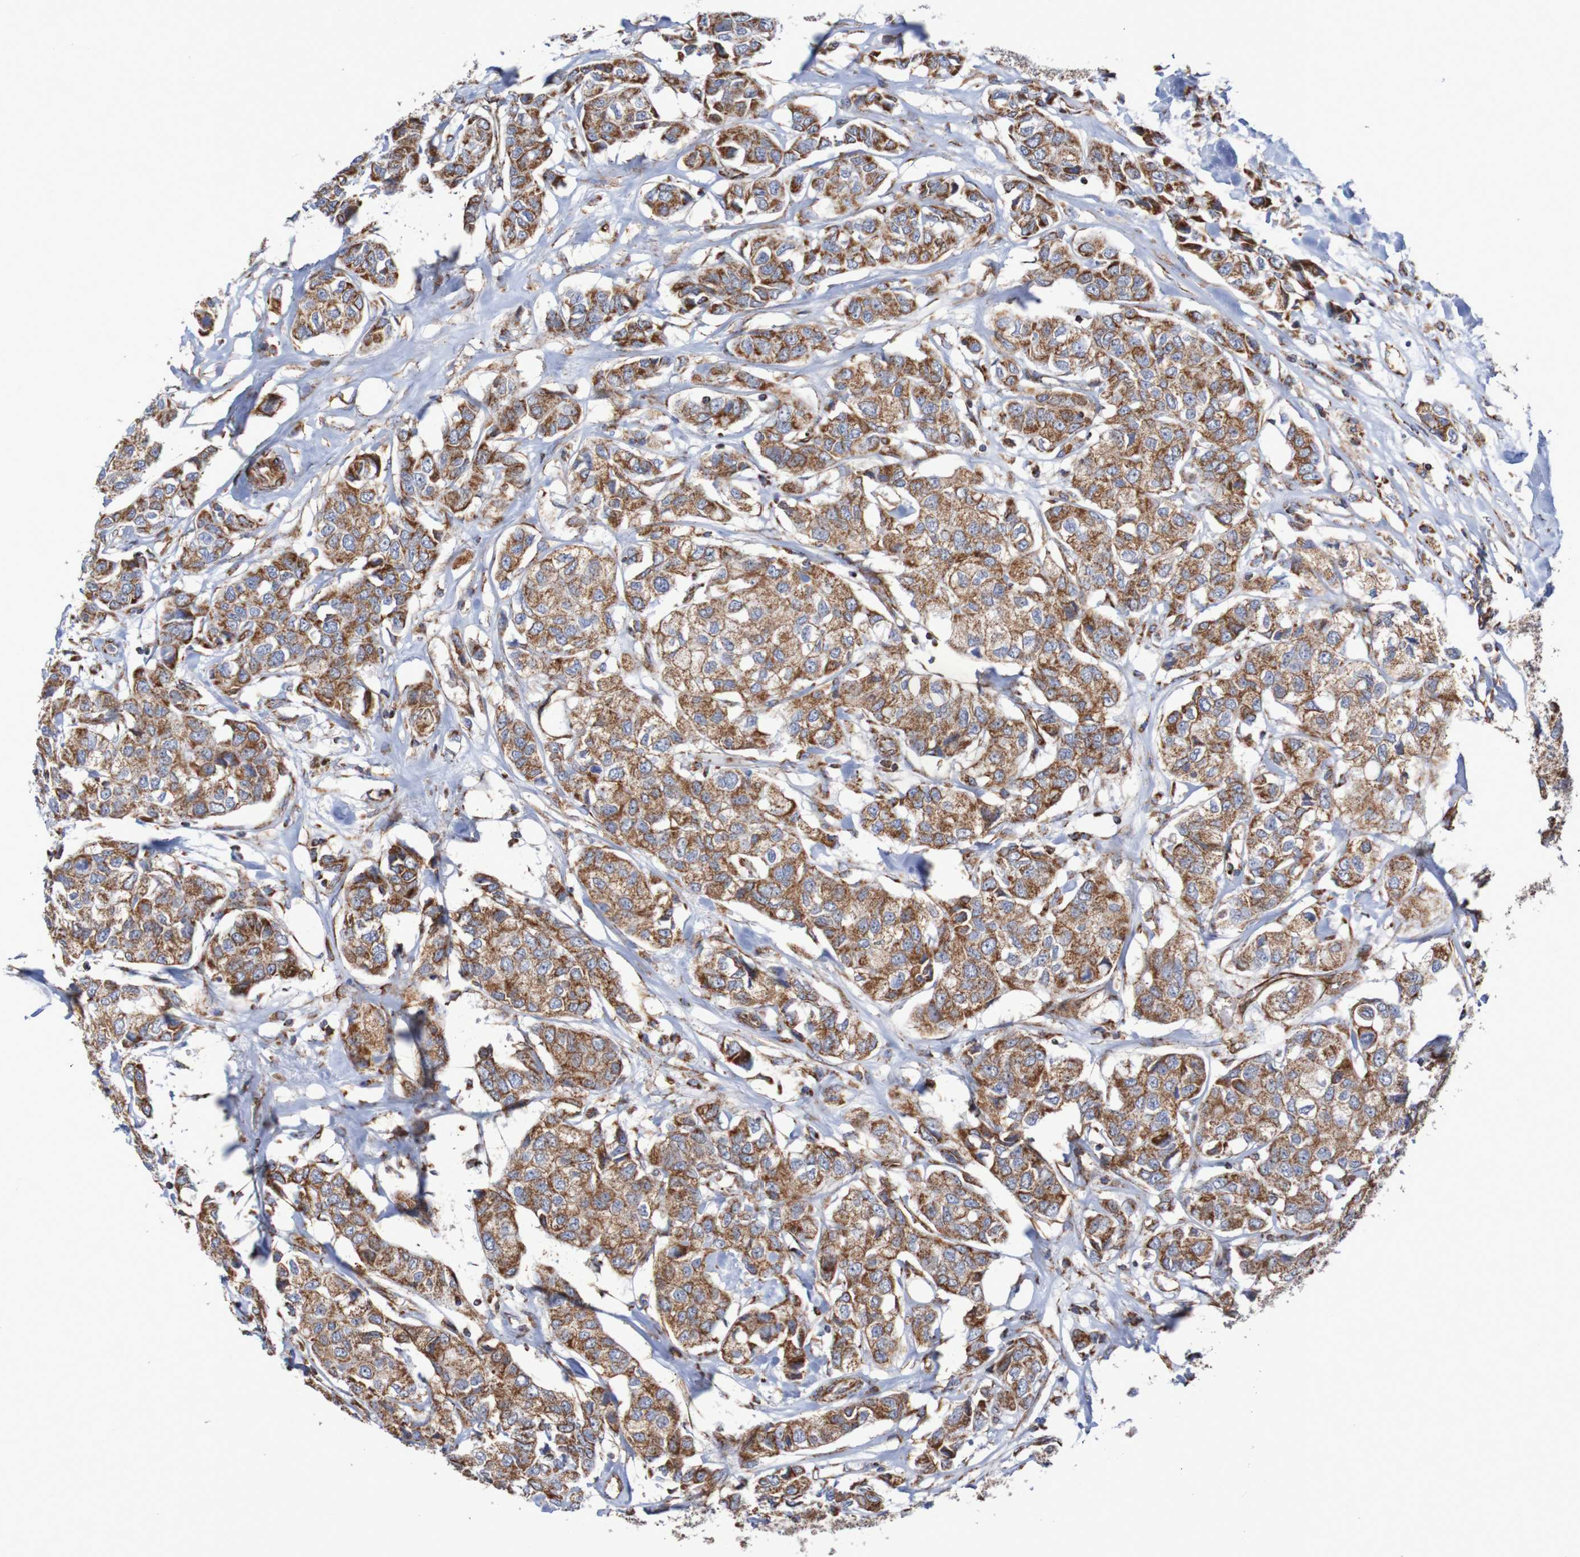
{"staining": {"intensity": "strong", "quantity": ">75%", "location": "cytoplasmic/membranous"}, "tissue": "breast cancer", "cell_type": "Tumor cells", "image_type": "cancer", "snomed": [{"axis": "morphology", "description": "Duct carcinoma"}, {"axis": "topography", "description": "Breast"}], "caption": "Breast invasive ductal carcinoma stained for a protein demonstrates strong cytoplasmic/membranous positivity in tumor cells.", "gene": "MMEL1", "patient": {"sex": "female", "age": 80}}